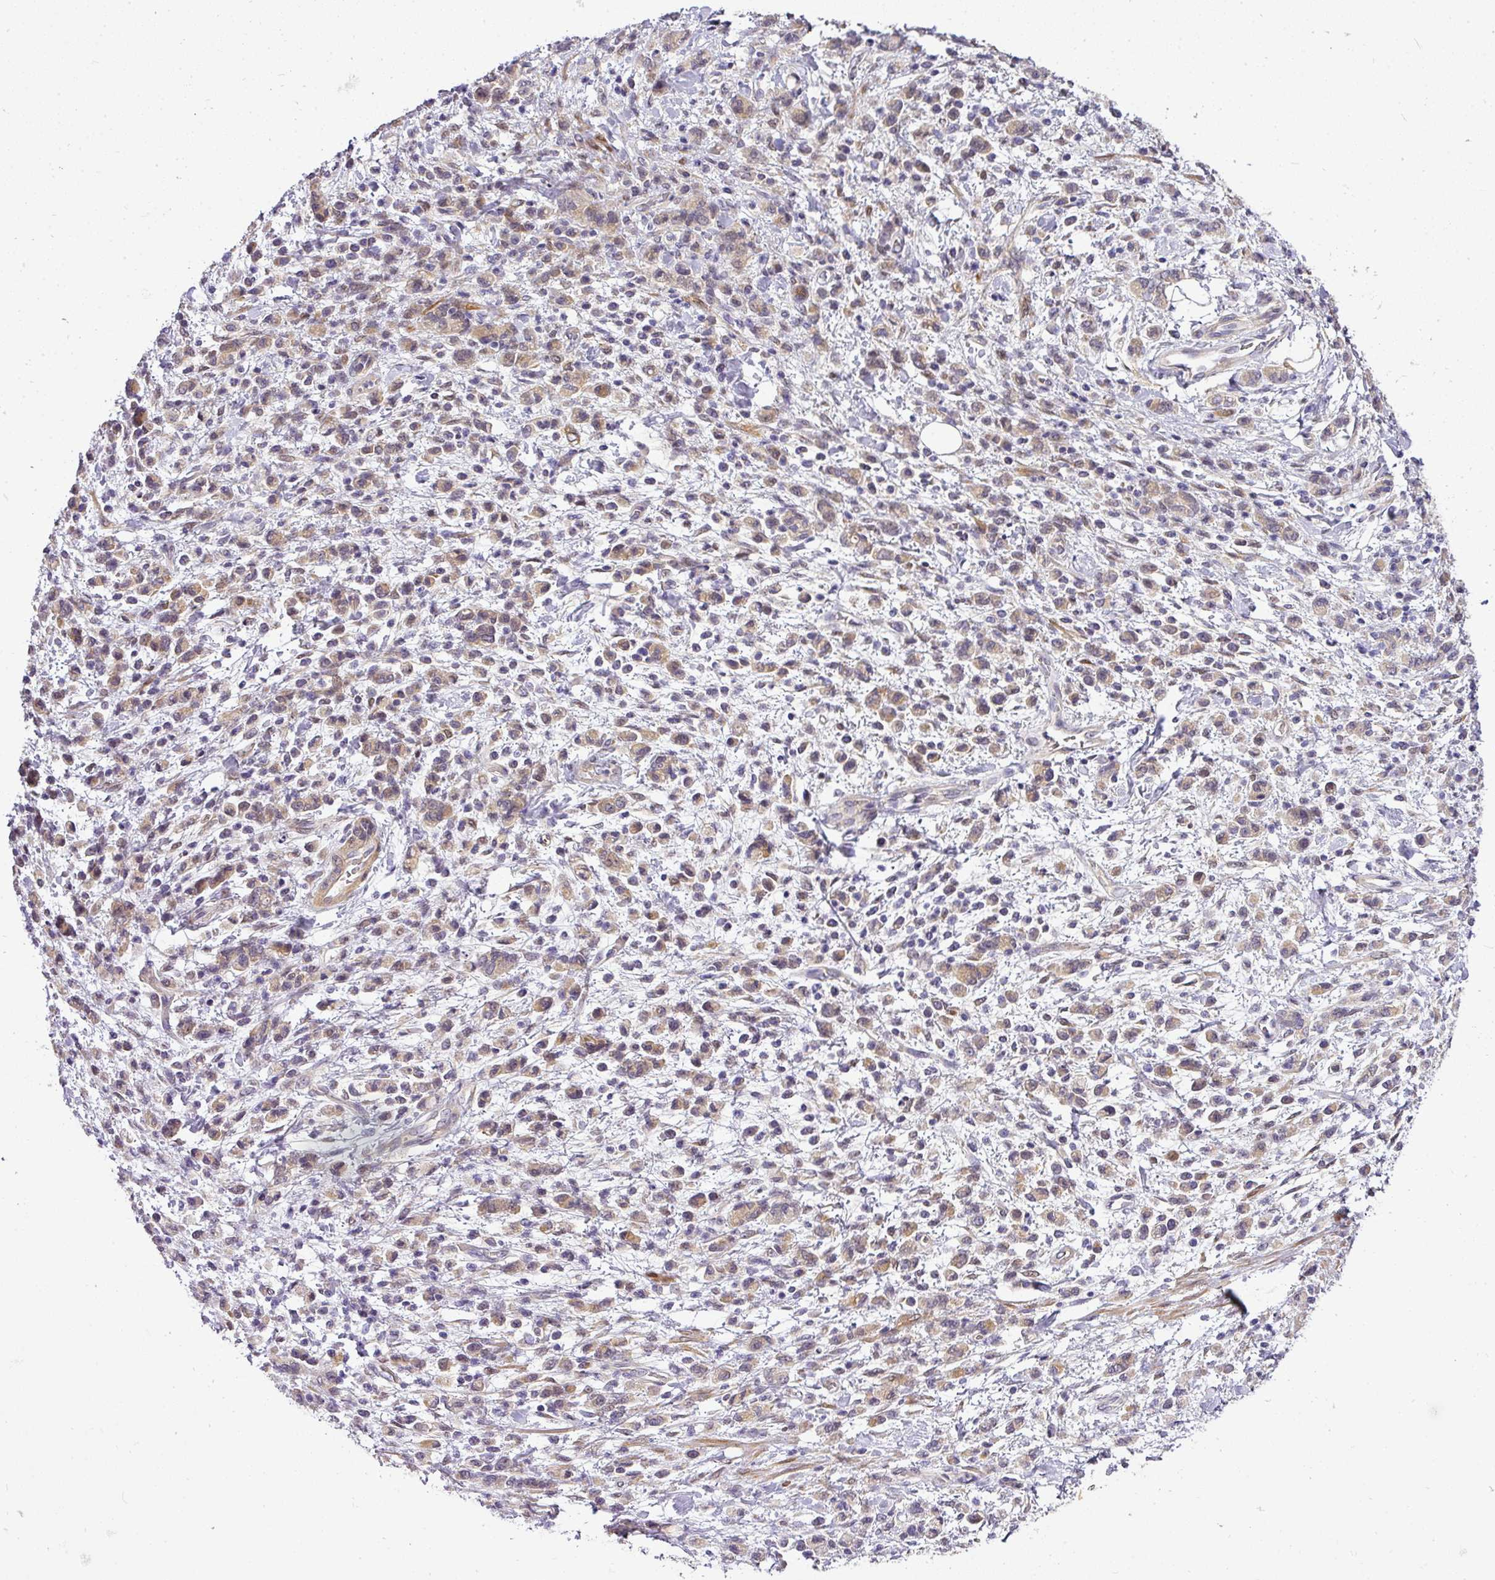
{"staining": {"intensity": "moderate", "quantity": ">75%", "location": "cytoplasmic/membranous"}, "tissue": "stomach cancer", "cell_type": "Tumor cells", "image_type": "cancer", "snomed": [{"axis": "morphology", "description": "Adenocarcinoma, NOS"}, {"axis": "topography", "description": "Stomach"}], "caption": "Immunohistochemical staining of human stomach cancer reveals medium levels of moderate cytoplasmic/membranous positivity in approximately >75% of tumor cells. (DAB = brown stain, brightfield microscopy at high magnification).", "gene": "ADH5", "patient": {"sex": "male", "age": 77}}